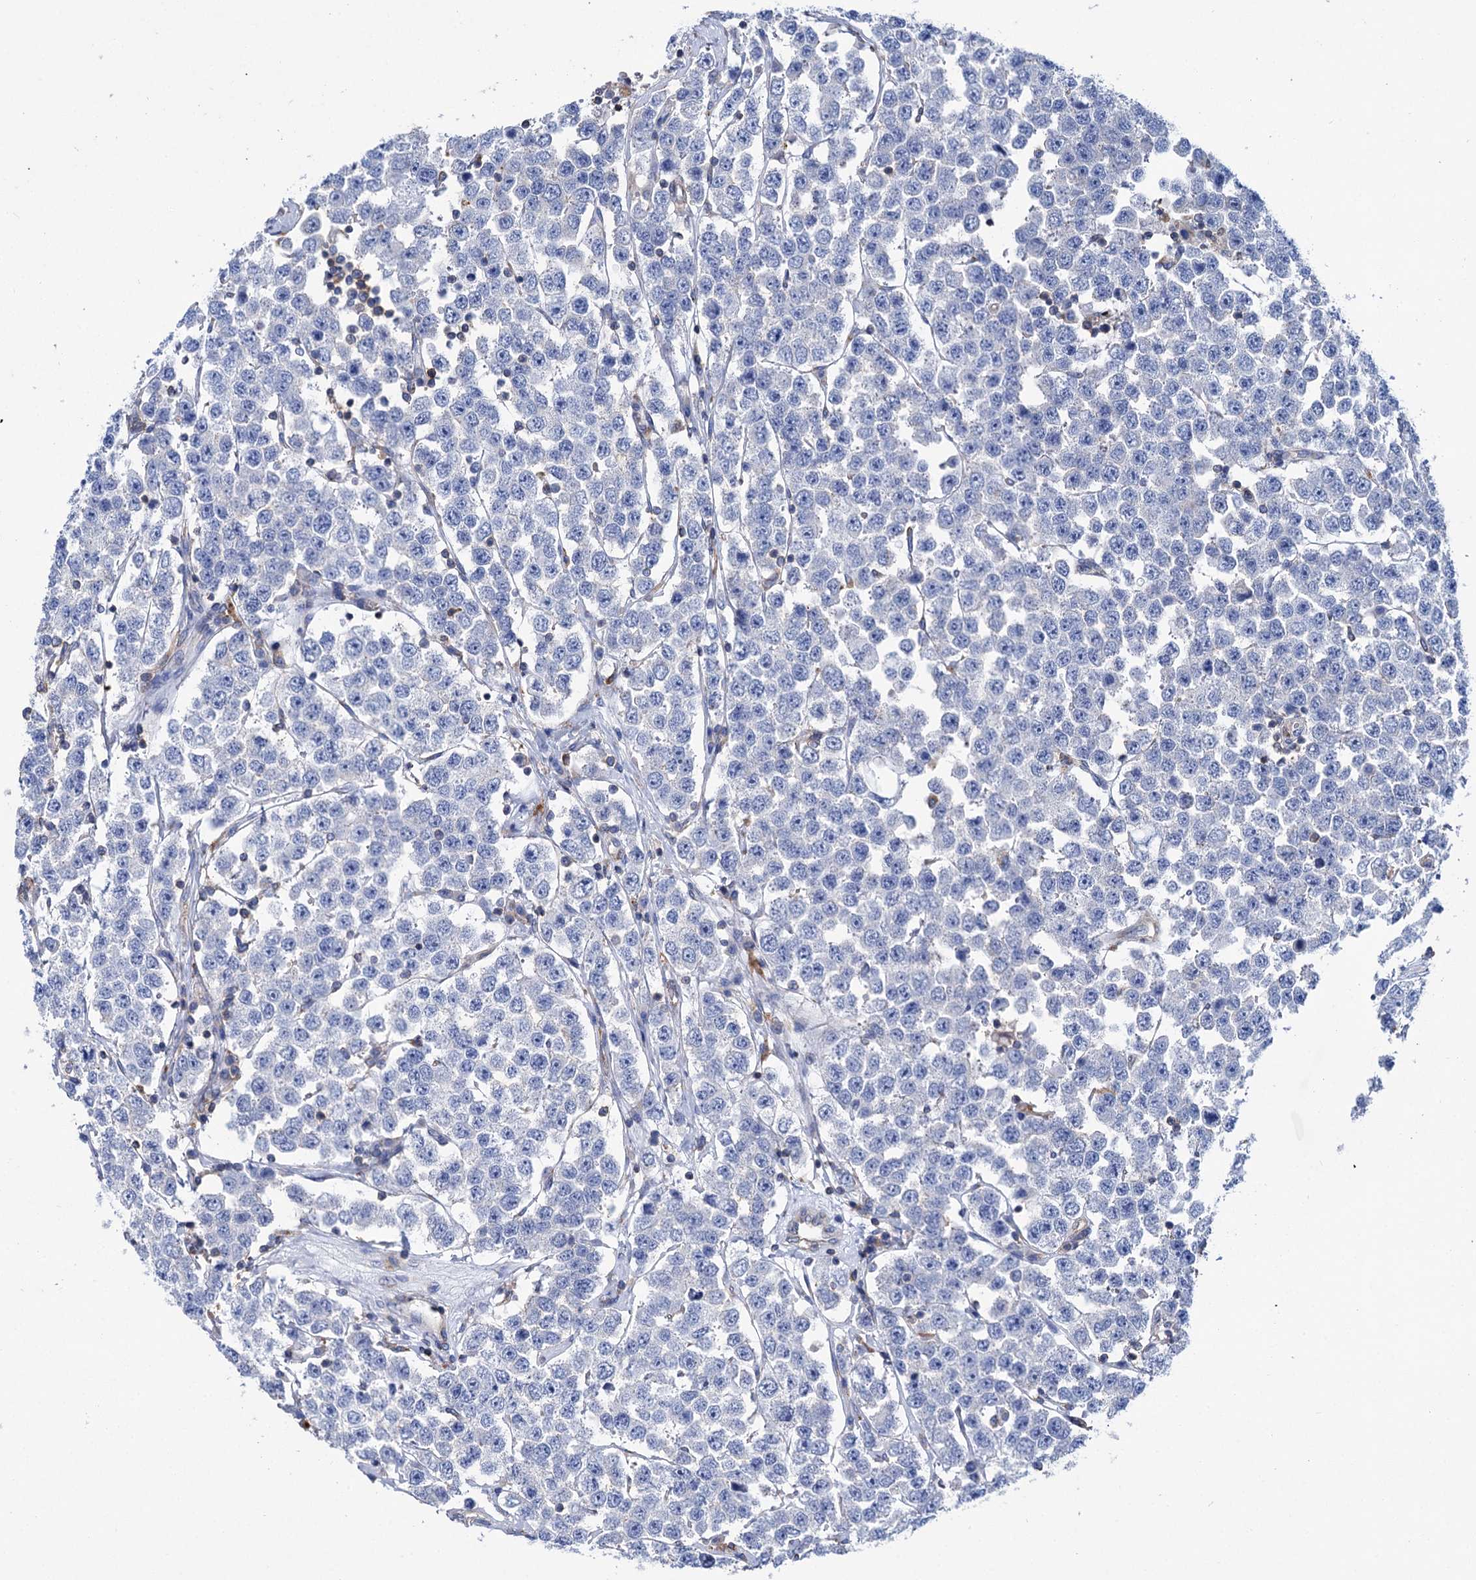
{"staining": {"intensity": "negative", "quantity": "none", "location": "none"}, "tissue": "testis cancer", "cell_type": "Tumor cells", "image_type": "cancer", "snomed": [{"axis": "morphology", "description": "Seminoma, NOS"}, {"axis": "topography", "description": "Testis"}], "caption": "Immunohistochemistry (IHC) micrograph of neoplastic tissue: seminoma (testis) stained with DAB exhibits no significant protein staining in tumor cells.", "gene": "SCPEP1", "patient": {"sex": "male", "age": 28}}